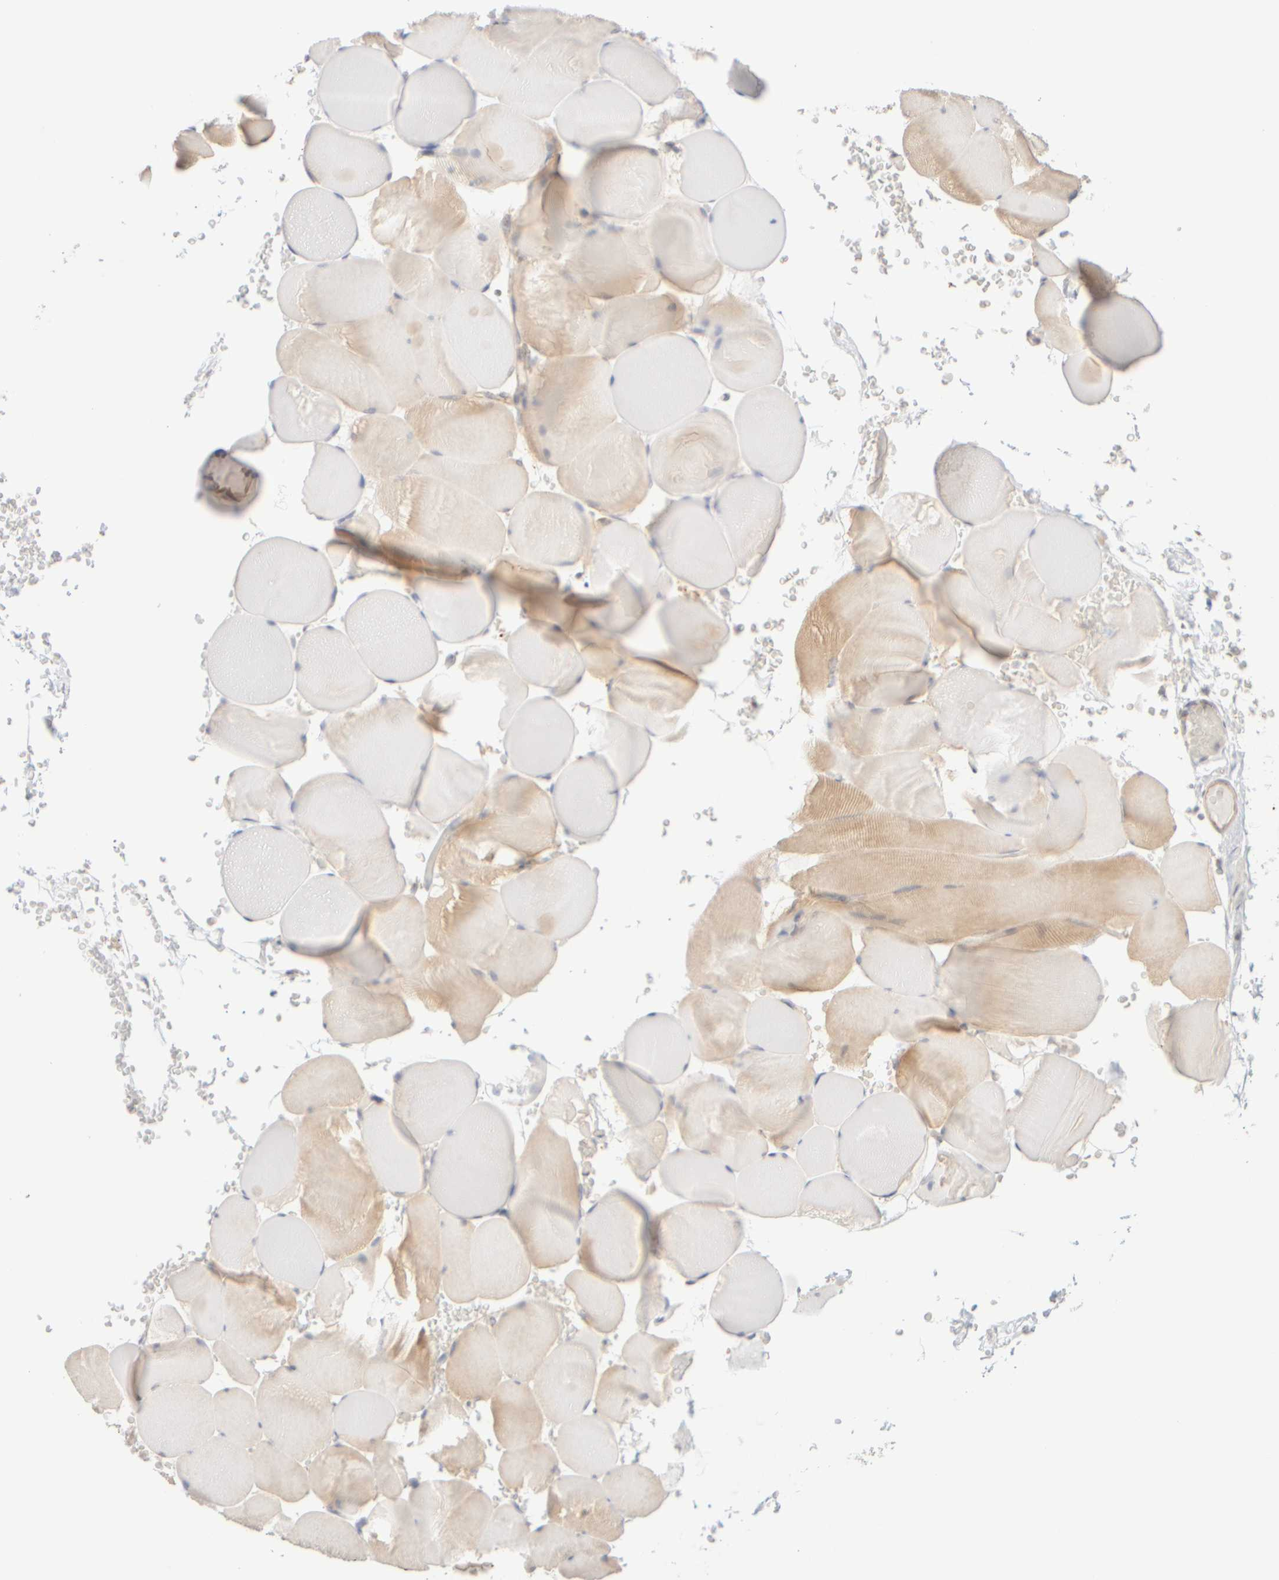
{"staining": {"intensity": "moderate", "quantity": "25%-75%", "location": "cytoplasmic/membranous"}, "tissue": "skeletal muscle", "cell_type": "Myocytes", "image_type": "normal", "snomed": [{"axis": "morphology", "description": "Normal tissue, NOS"}, {"axis": "topography", "description": "Skeletal muscle"}], "caption": "A medium amount of moderate cytoplasmic/membranous positivity is identified in approximately 25%-75% of myocytes in unremarkable skeletal muscle.", "gene": "APBB2", "patient": {"sex": "male", "age": 62}}